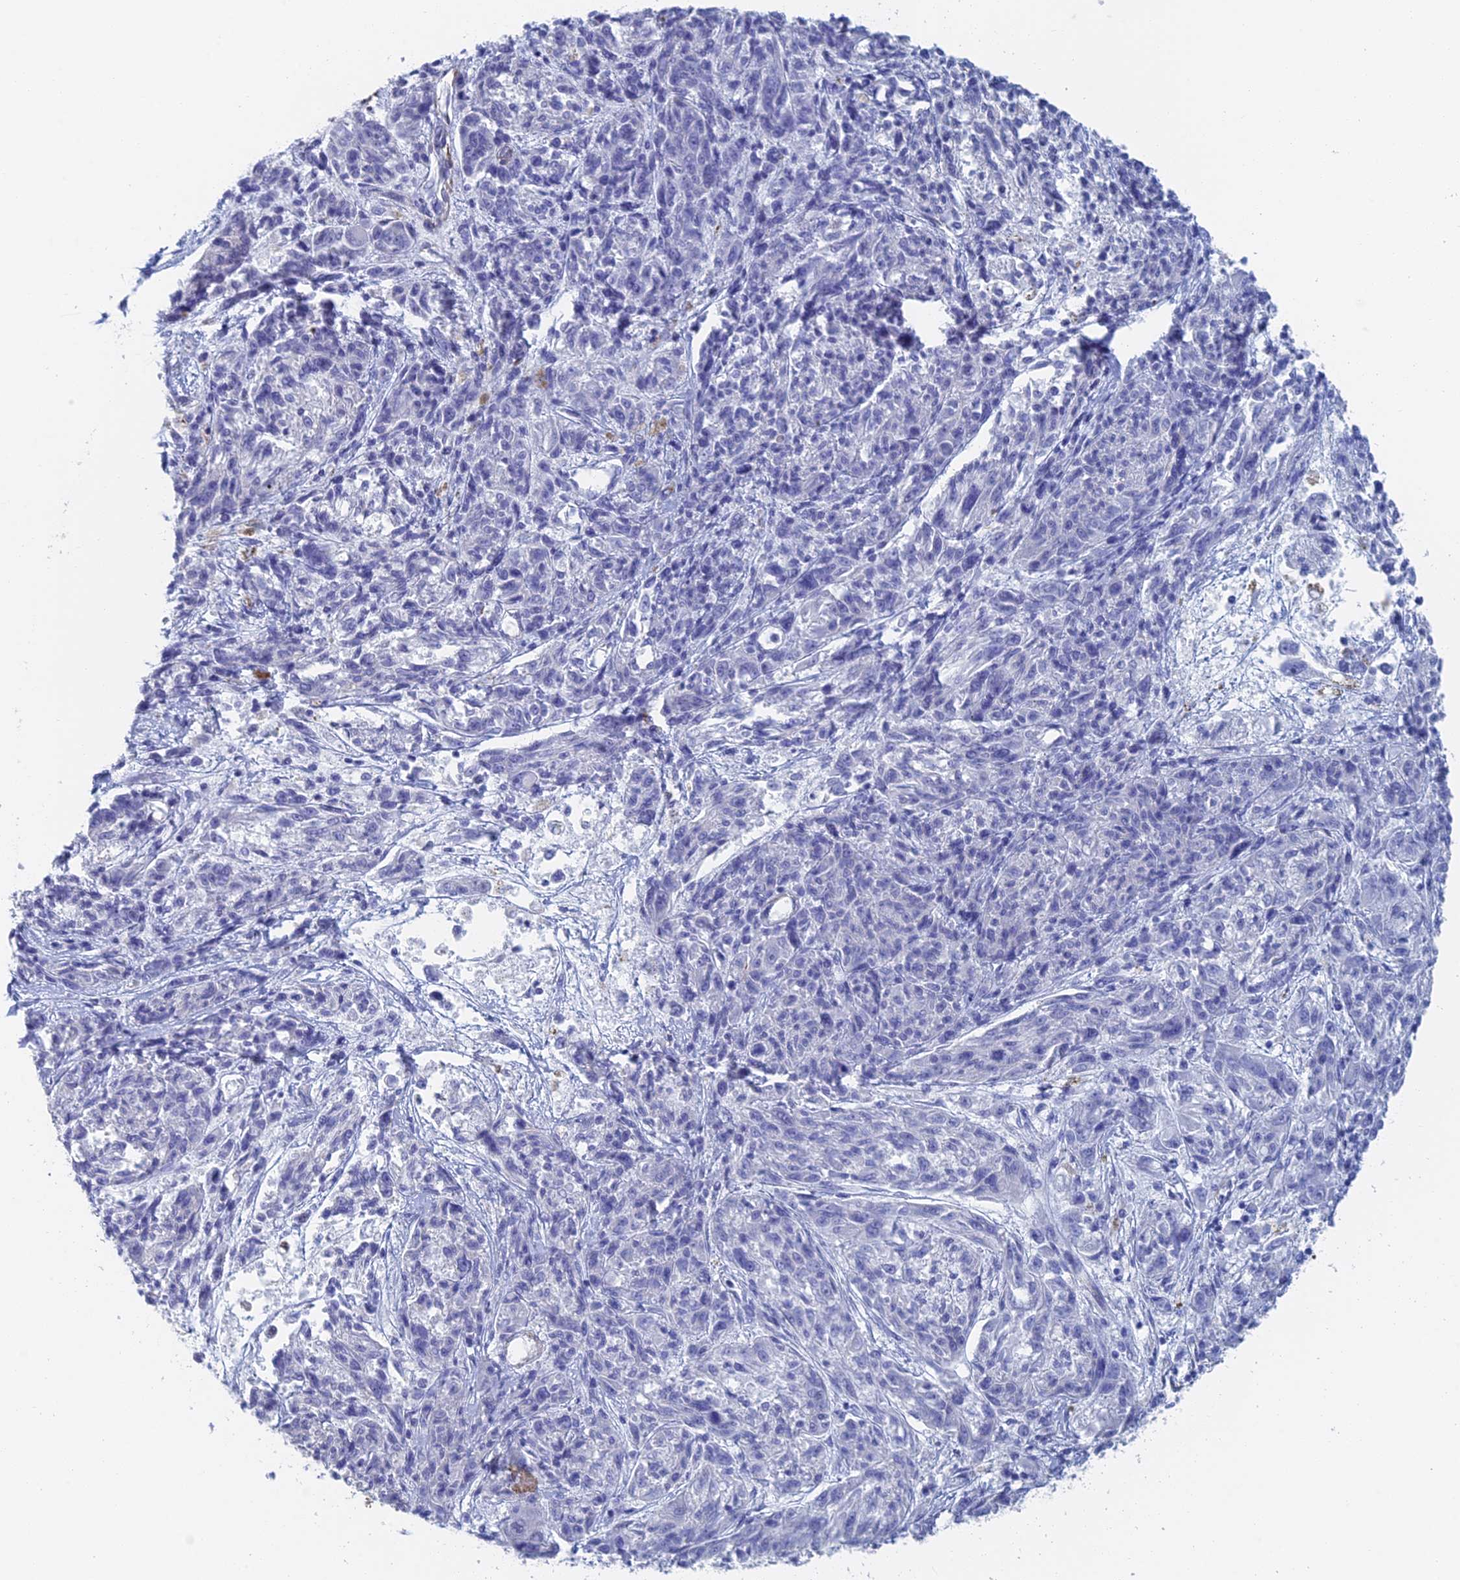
{"staining": {"intensity": "negative", "quantity": "none", "location": "none"}, "tissue": "melanoma", "cell_type": "Tumor cells", "image_type": "cancer", "snomed": [{"axis": "morphology", "description": "Malignant melanoma, NOS"}, {"axis": "topography", "description": "Skin"}], "caption": "The photomicrograph reveals no significant positivity in tumor cells of malignant melanoma. (Immunohistochemistry (ihc), brightfield microscopy, high magnification).", "gene": "KCNK18", "patient": {"sex": "male", "age": 53}}